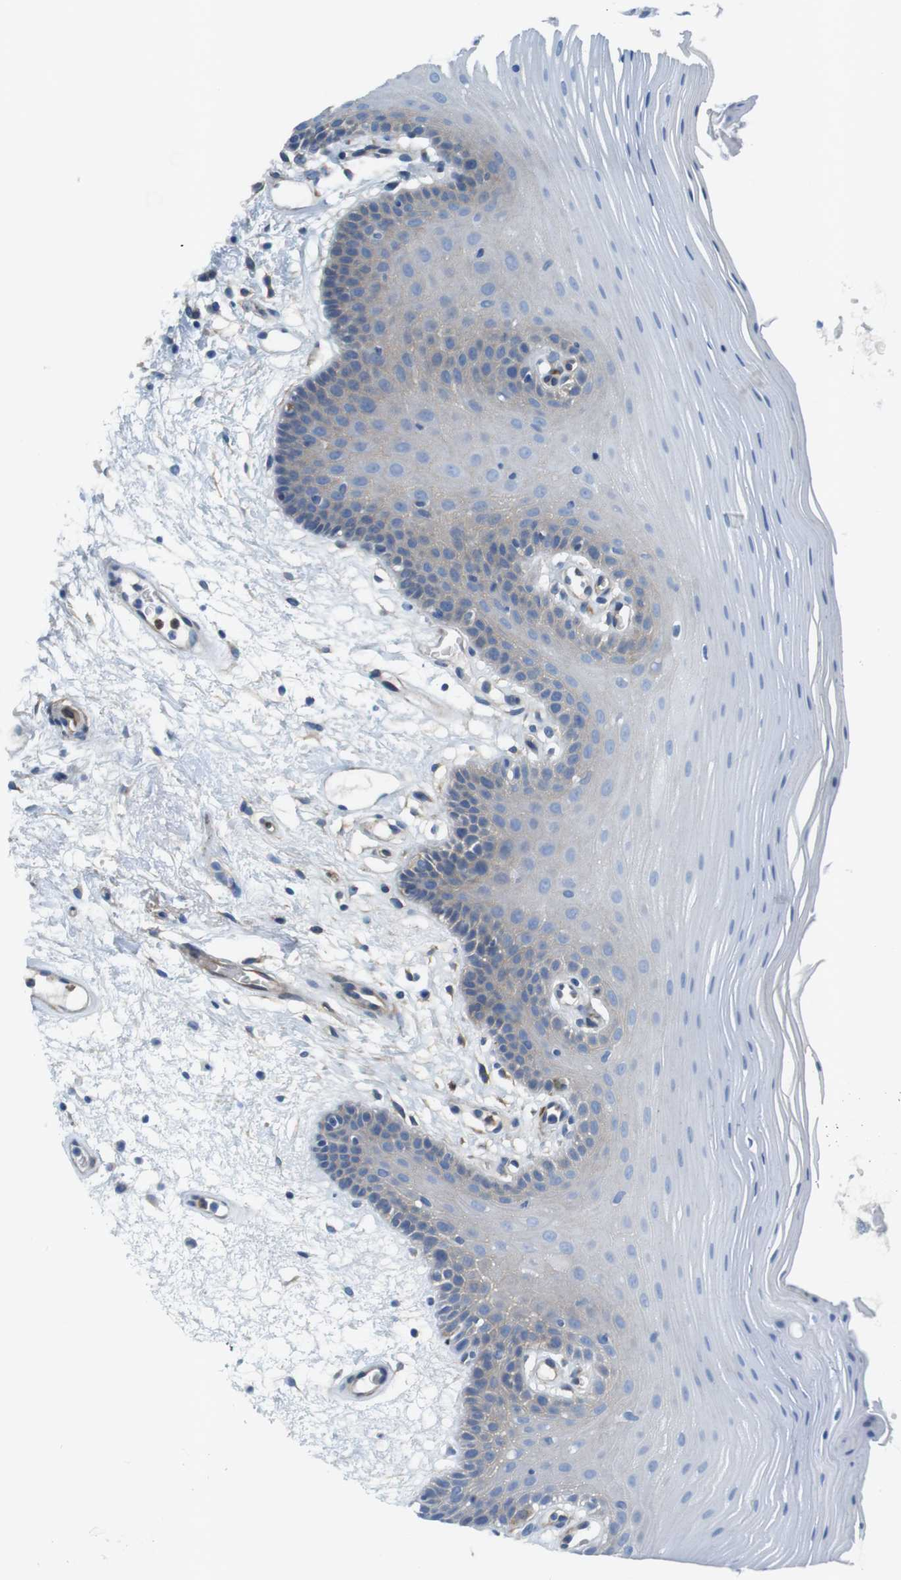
{"staining": {"intensity": "weak", "quantity": "<25%", "location": "cytoplasmic/membranous"}, "tissue": "oral mucosa", "cell_type": "Squamous epithelial cells", "image_type": "normal", "snomed": [{"axis": "morphology", "description": "Normal tissue, NOS"}, {"axis": "morphology", "description": "Squamous cell carcinoma, NOS"}, {"axis": "topography", "description": "Skeletal muscle"}, {"axis": "topography", "description": "Oral tissue"}, {"axis": "topography", "description": "Head-Neck"}], "caption": "The immunohistochemistry micrograph has no significant positivity in squamous epithelial cells of oral mucosa.", "gene": "EMP2", "patient": {"sex": "male", "age": 71}}